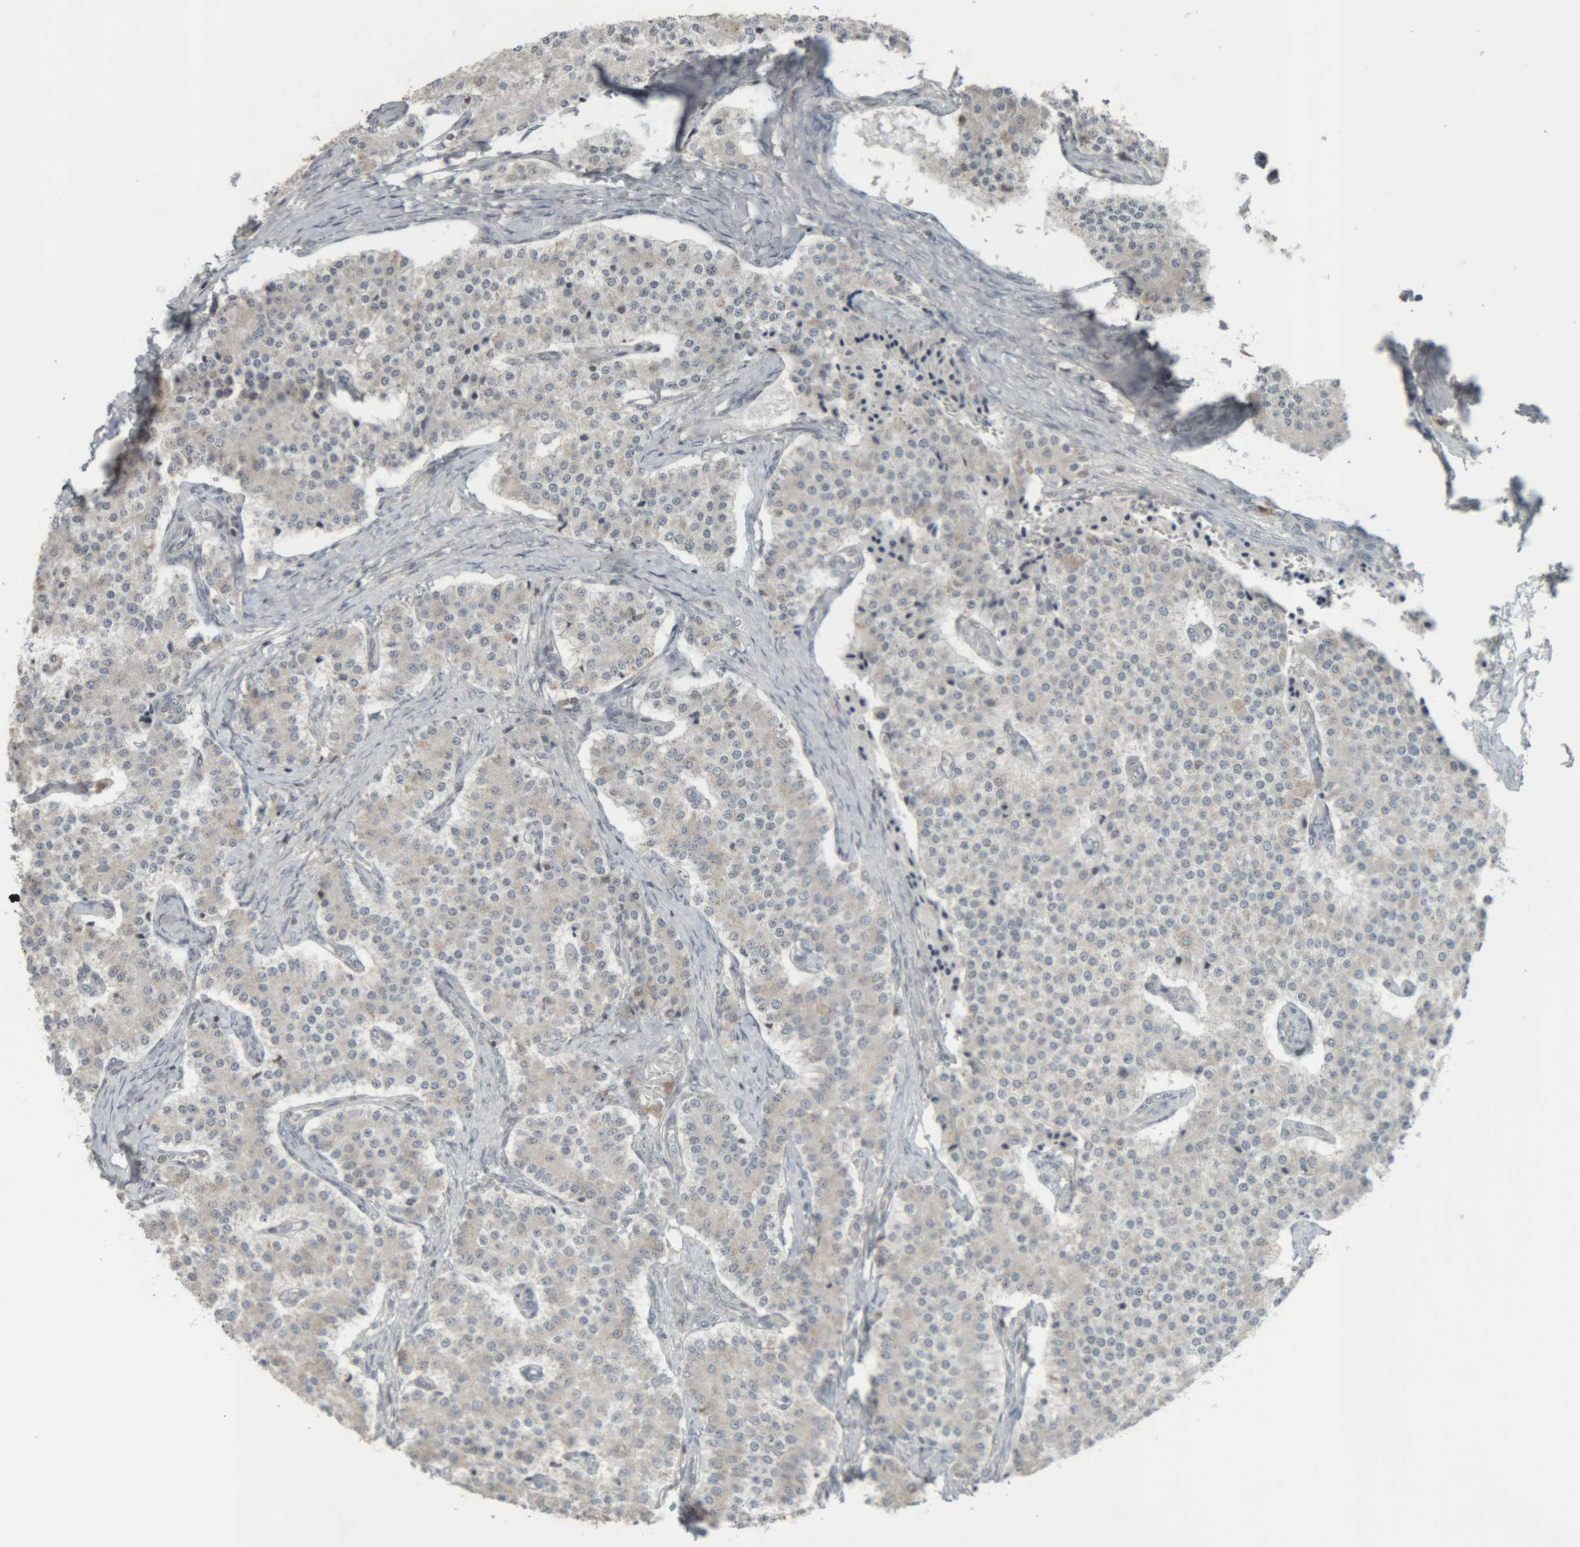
{"staining": {"intensity": "negative", "quantity": "none", "location": "none"}, "tissue": "carcinoid", "cell_type": "Tumor cells", "image_type": "cancer", "snomed": [{"axis": "morphology", "description": "Carcinoid, malignant, NOS"}, {"axis": "topography", "description": "Colon"}], "caption": "A high-resolution photomicrograph shows immunohistochemistry staining of carcinoid (malignant), which exhibits no significant positivity in tumor cells. (DAB immunohistochemistry with hematoxylin counter stain).", "gene": "RPF1", "patient": {"sex": "female", "age": 52}}